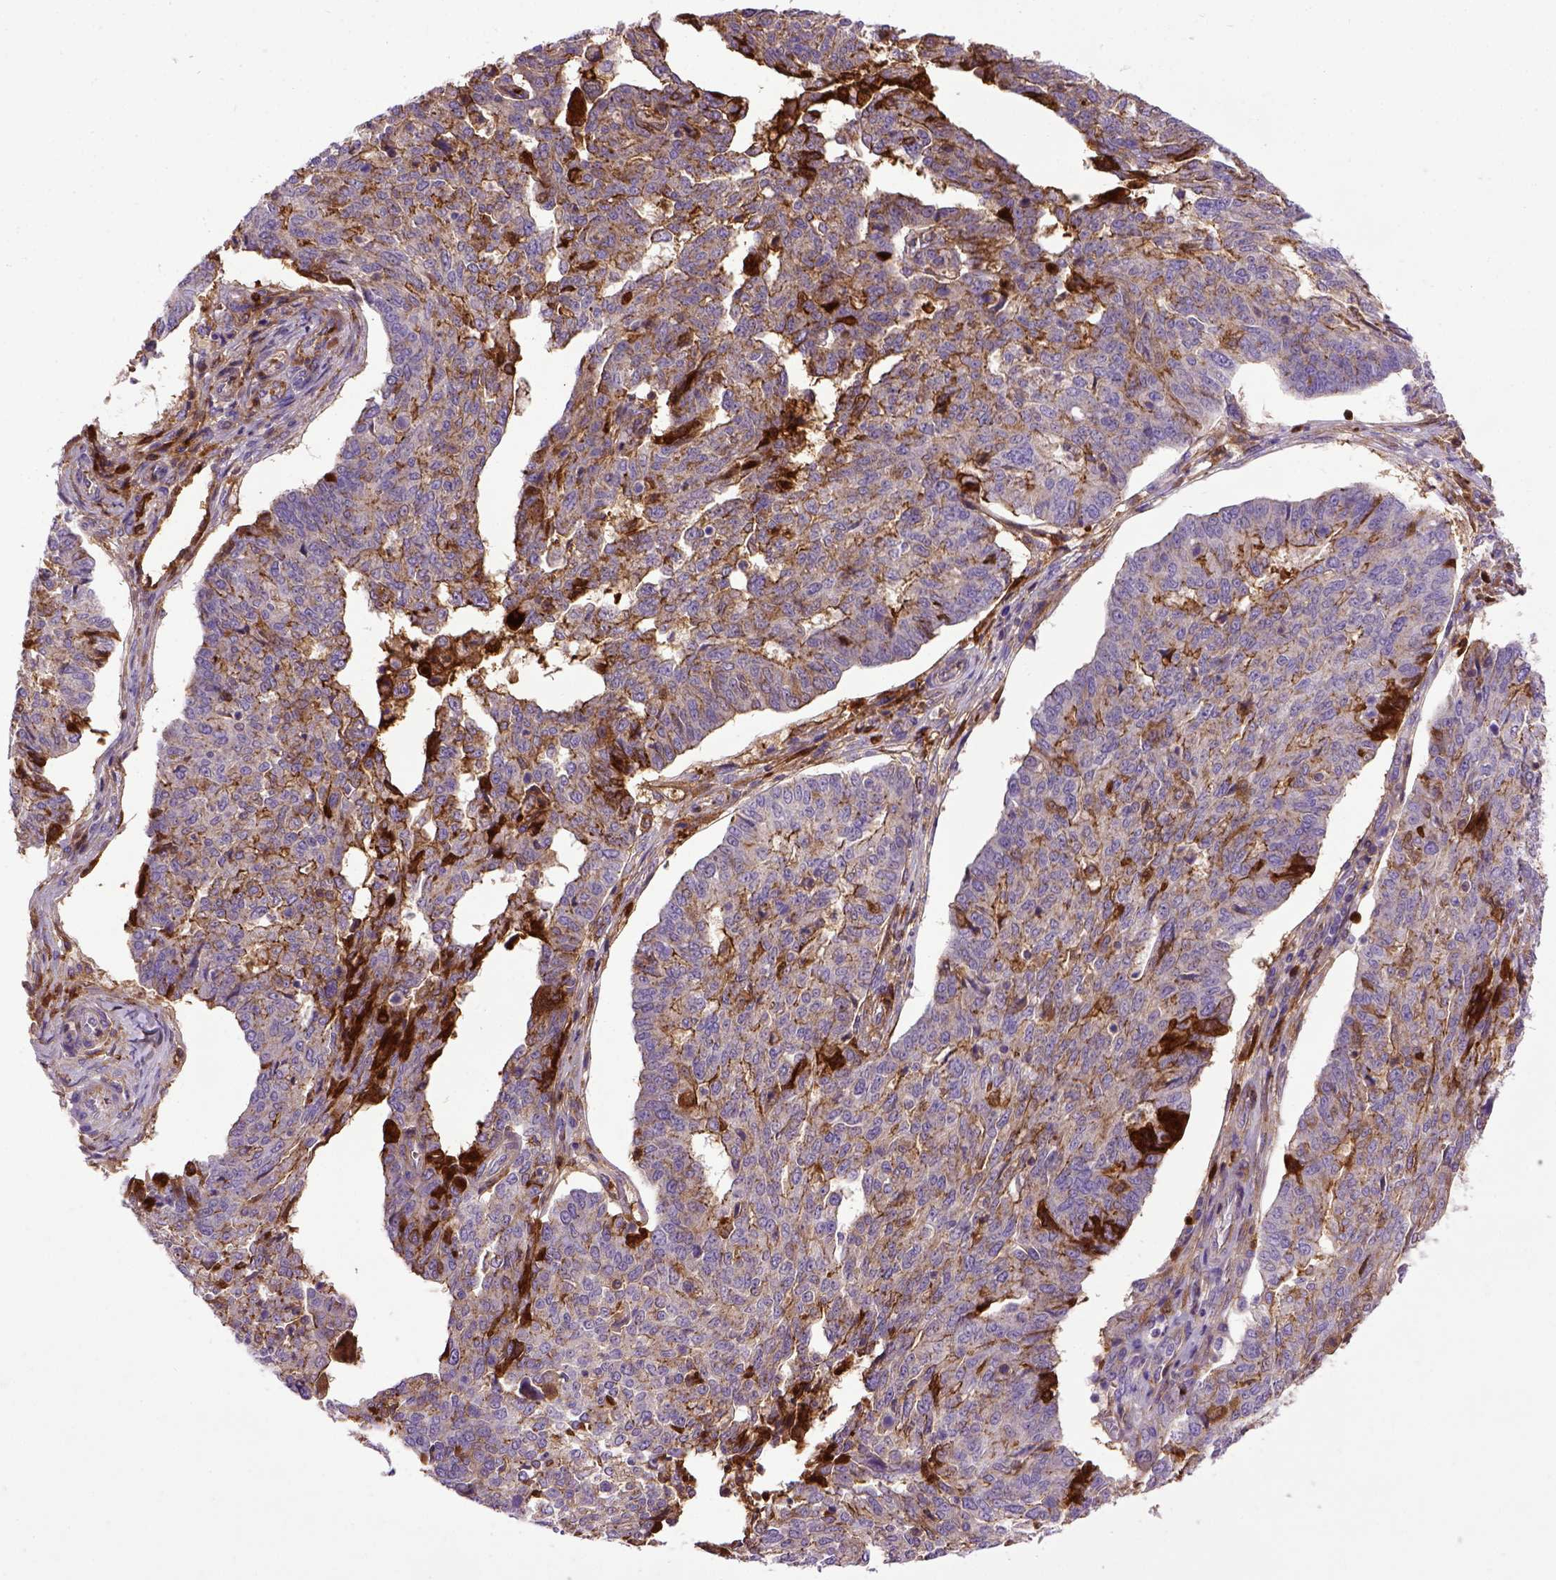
{"staining": {"intensity": "moderate", "quantity": "25%-75%", "location": "cytoplasmic/membranous"}, "tissue": "ovarian cancer", "cell_type": "Tumor cells", "image_type": "cancer", "snomed": [{"axis": "morphology", "description": "Cystadenocarcinoma, serous, NOS"}, {"axis": "topography", "description": "Ovary"}], "caption": "The histopathology image exhibits staining of serous cystadenocarcinoma (ovarian), revealing moderate cytoplasmic/membranous protein expression (brown color) within tumor cells. Immunohistochemistry stains the protein in brown and the nuclei are stained blue.", "gene": "CDH1", "patient": {"sex": "female", "age": 67}}